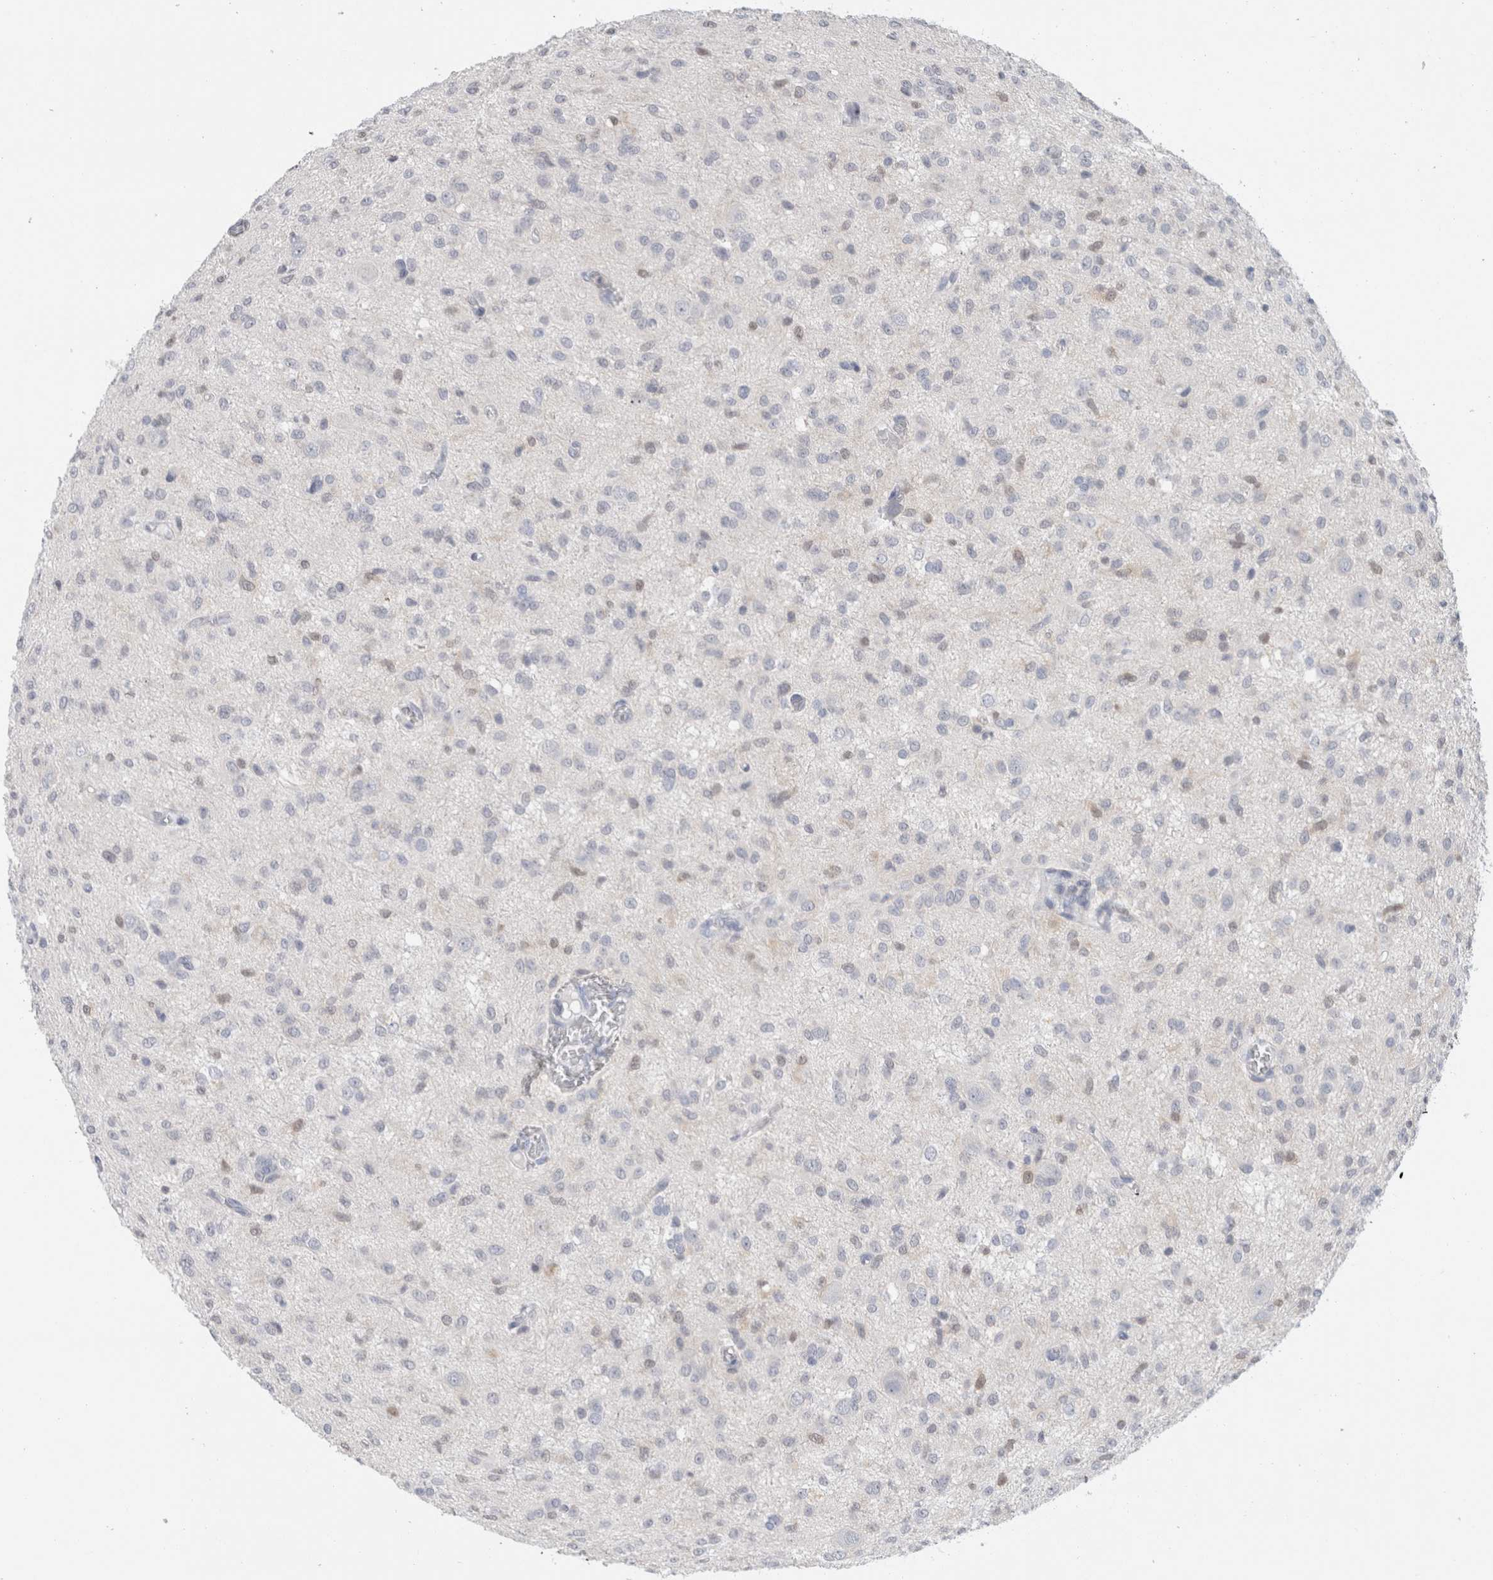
{"staining": {"intensity": "negative", "quantity": "none", "location": "none"}, "tissue": "glioma", "cell_type": "Tumor cells", "image_type": "cancer", "snomed": [{"axis": "morphology", "description": "Glioma, malignant, High grade"}, {"axis": "topography", "description": "Brain"}], "caption": "This histopathology image is of malignant glioma (high-grade) stained with IHC to label a protein in brown with the nuclei are counter-stained blue. There is no positivity in tumor cells.", "gene": "CASP6", "patient": {"sex": "female", "age": 59}}